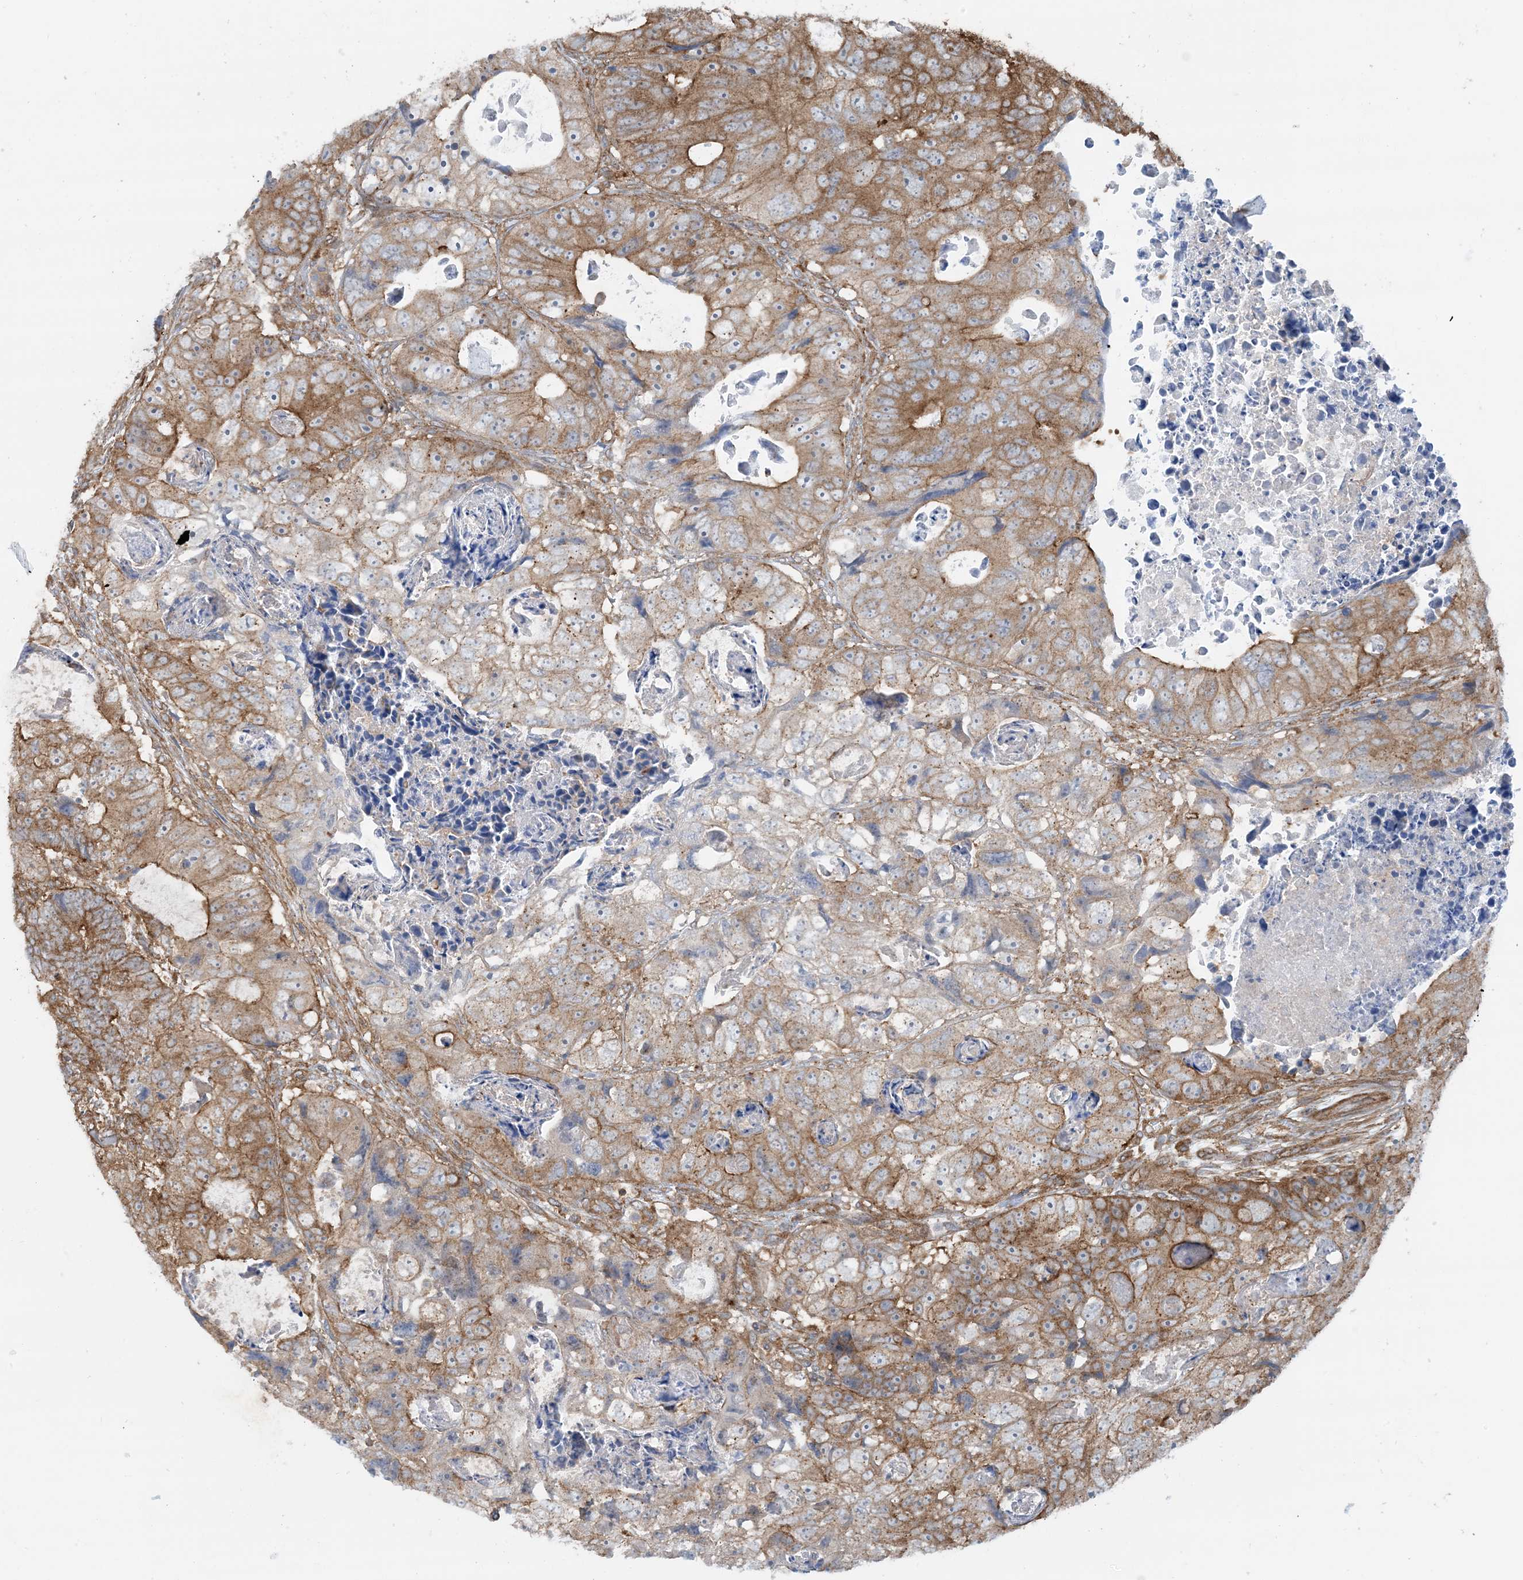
{"staining": {"intensity": "moderate", "quantity": ">75%", "location": "cytoplasmic/membranous"}, "tissue": "colorectal cancer", "cell_type": "Tumor cells", "image_type": "cancer", "snomed": [{"axis": "morphology", "description": "Adenocarcinoma, NOS"}, {"axis": "topography", "description": "Rectum"}], "caption": "Protein staining reveals moderate cytoplasmic/membranous expression in about >75% of tumor cells in colorectal adenocarcinoma.", "gene": "STAM2", "patient": {"sex": "male", "age": 59}}